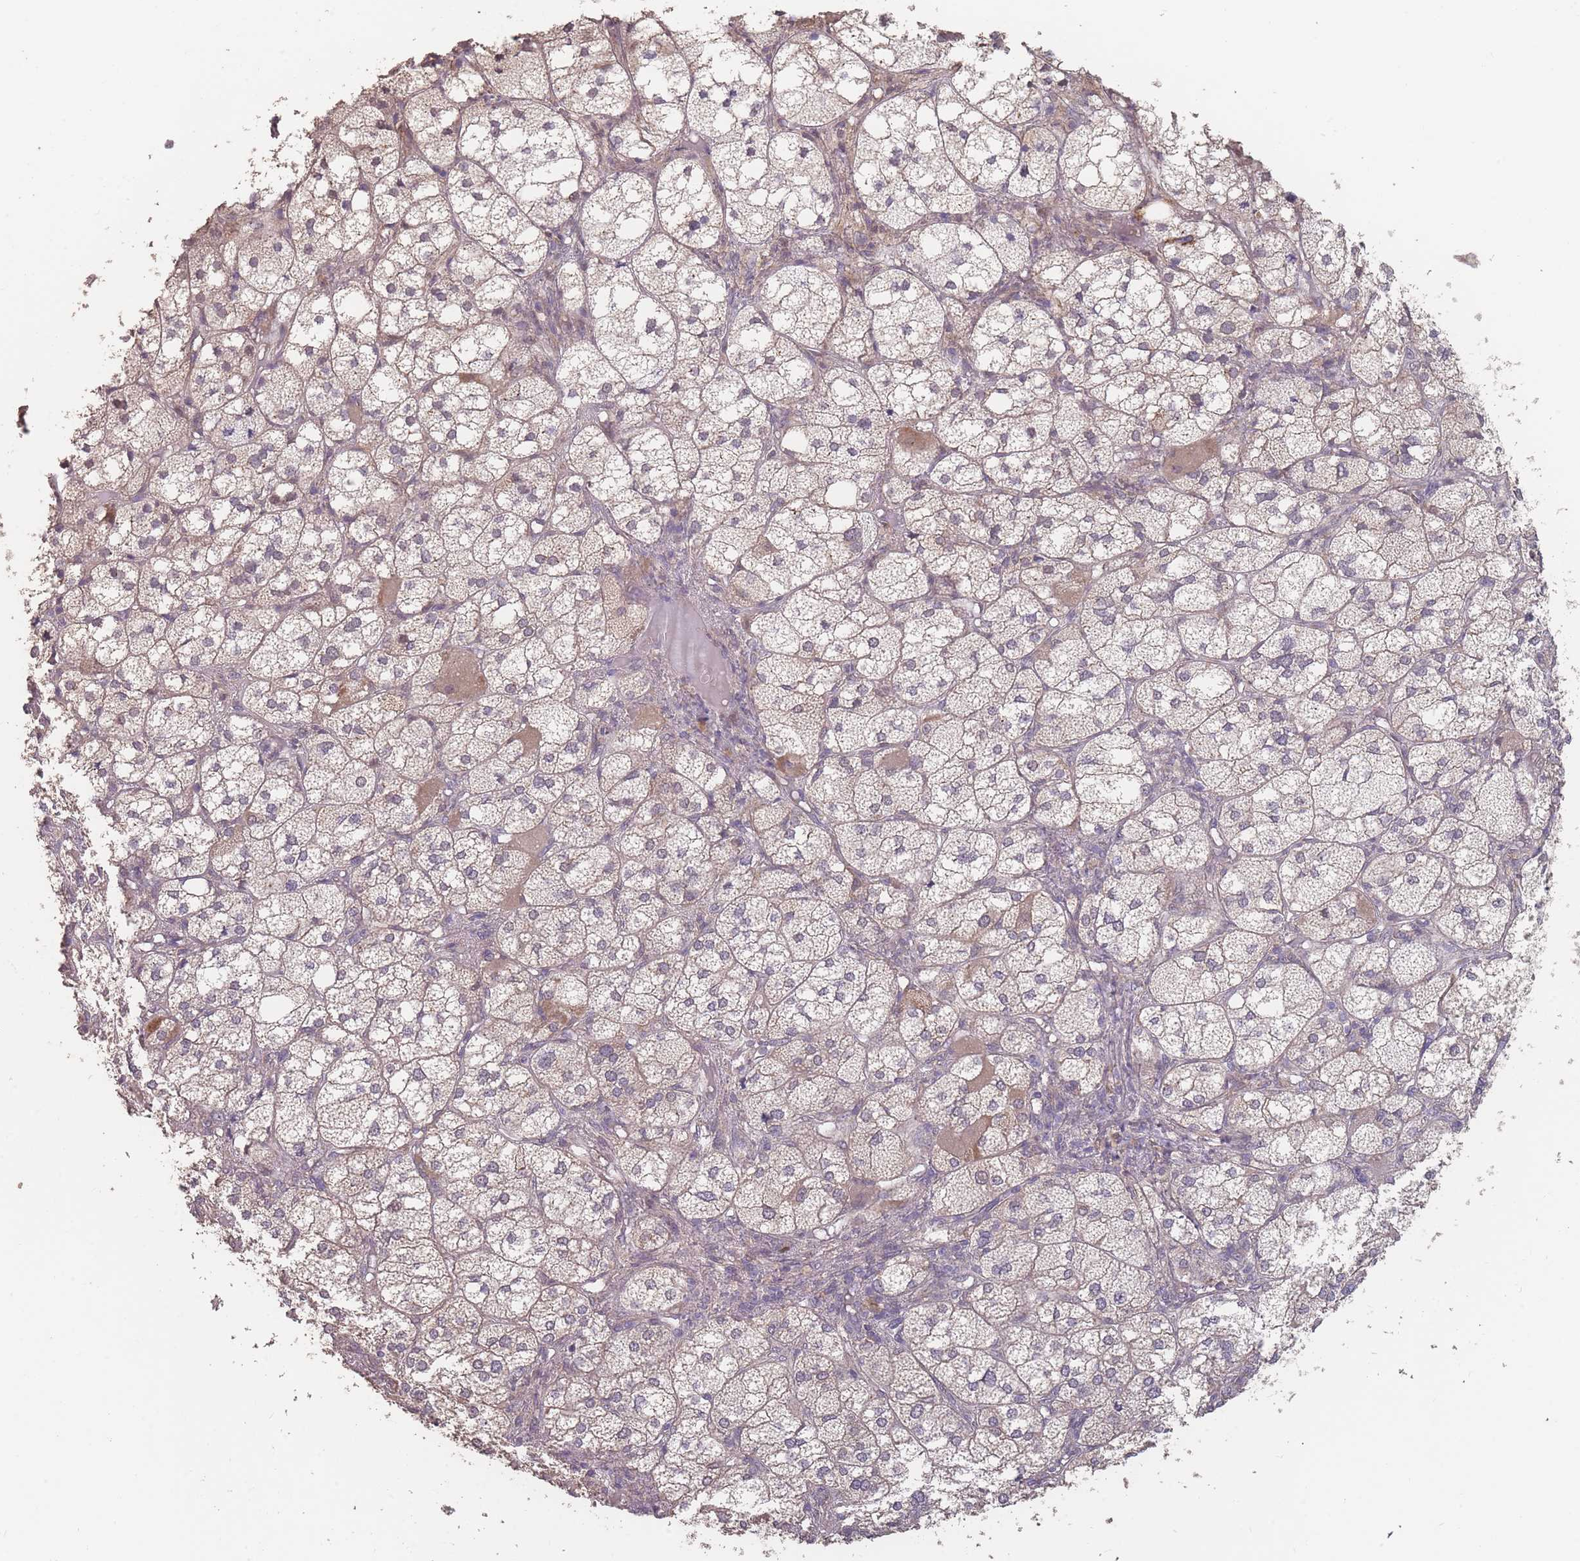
{"staining": {"intensity": "moderate", "quantity": "25%-75%", "location": "cytoplasmic/membranous,nuclear"}, "tissue": "adrenal gland", "cell_type": "Glandular cells", "image_type": "normal", "snomed": [{"axis": "morphology", "description": "Normal tissue, NOS"}, {"axis": "topography", "description": "Adrenal gland"}], "caption": "Immunohistochemistry of unremarkable human adrenal gland exhibits medium levels of moderate cytoplasmic/membranous,nuclear staining in approximately 25%-75% of glandular cells.", "gene": "ERCC6L", "patient": {"sex": "female", "age": 61}}